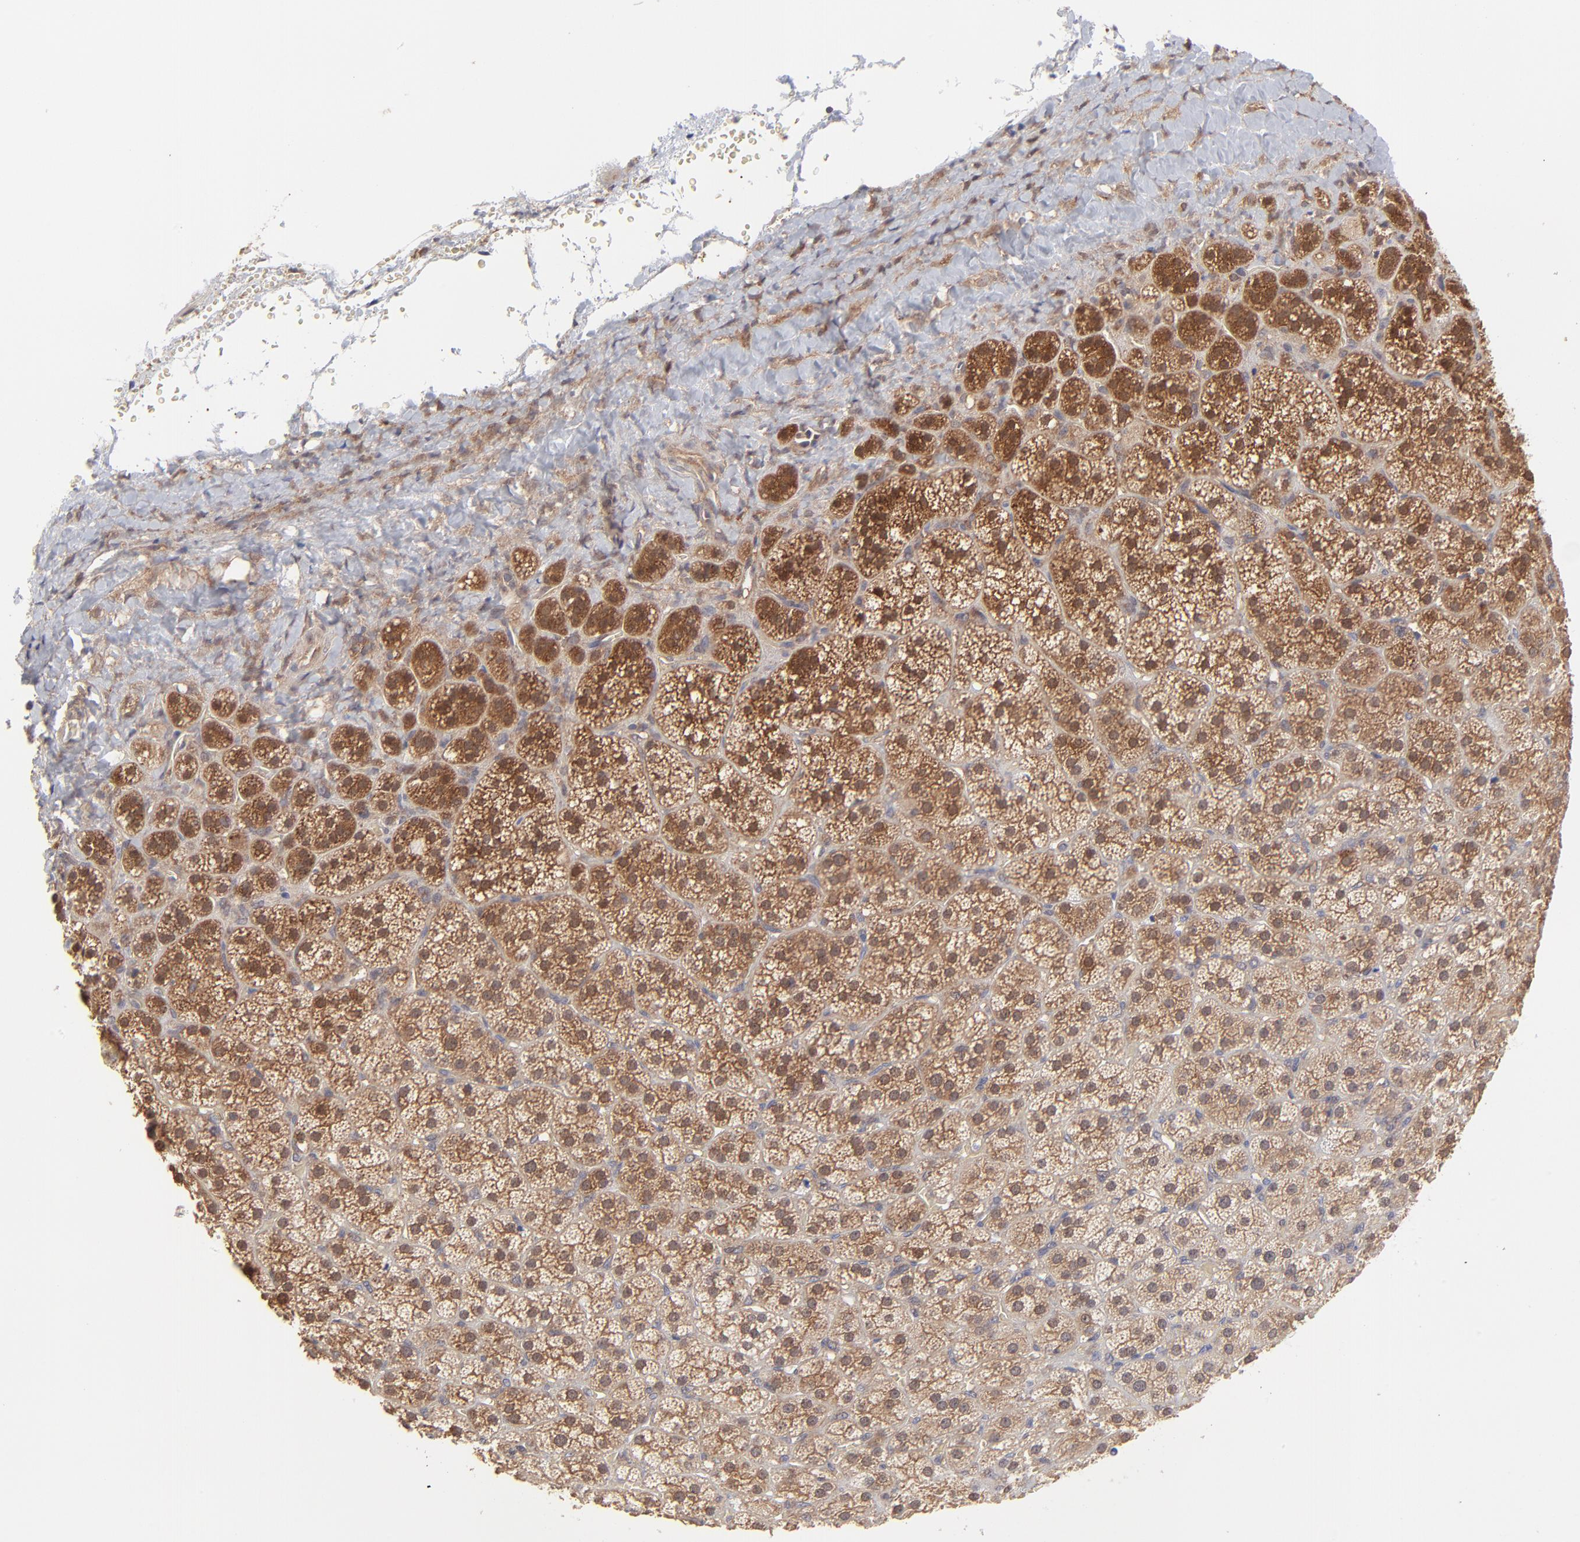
{"staining": {"intensity": "strong", "quantity": "<25%", "location": "cytoplasmic/membranous"}, "tissue": "adrenal gland", "cell_type": "Glandular cells", "image_type": "normal", "snomed": [{"axis": "morphology", "description": "Normal tissue, NOS"}, {"axis": "topography", "description": "Adrenal gland"}], "caption": "Immunohistochemistry (IHC) photomicrograph of normal adrenal gland: human adrenal gland stained using immunohistochemistry (IHC) exhibits medium levels of strong protein expression localized specifically in the cytoplasmic/membranous of glandular cells, appearing as a cytoplasmic/membranous brown color.", "gene": "GART", "patient": {"sex": "female", "age": 71}}